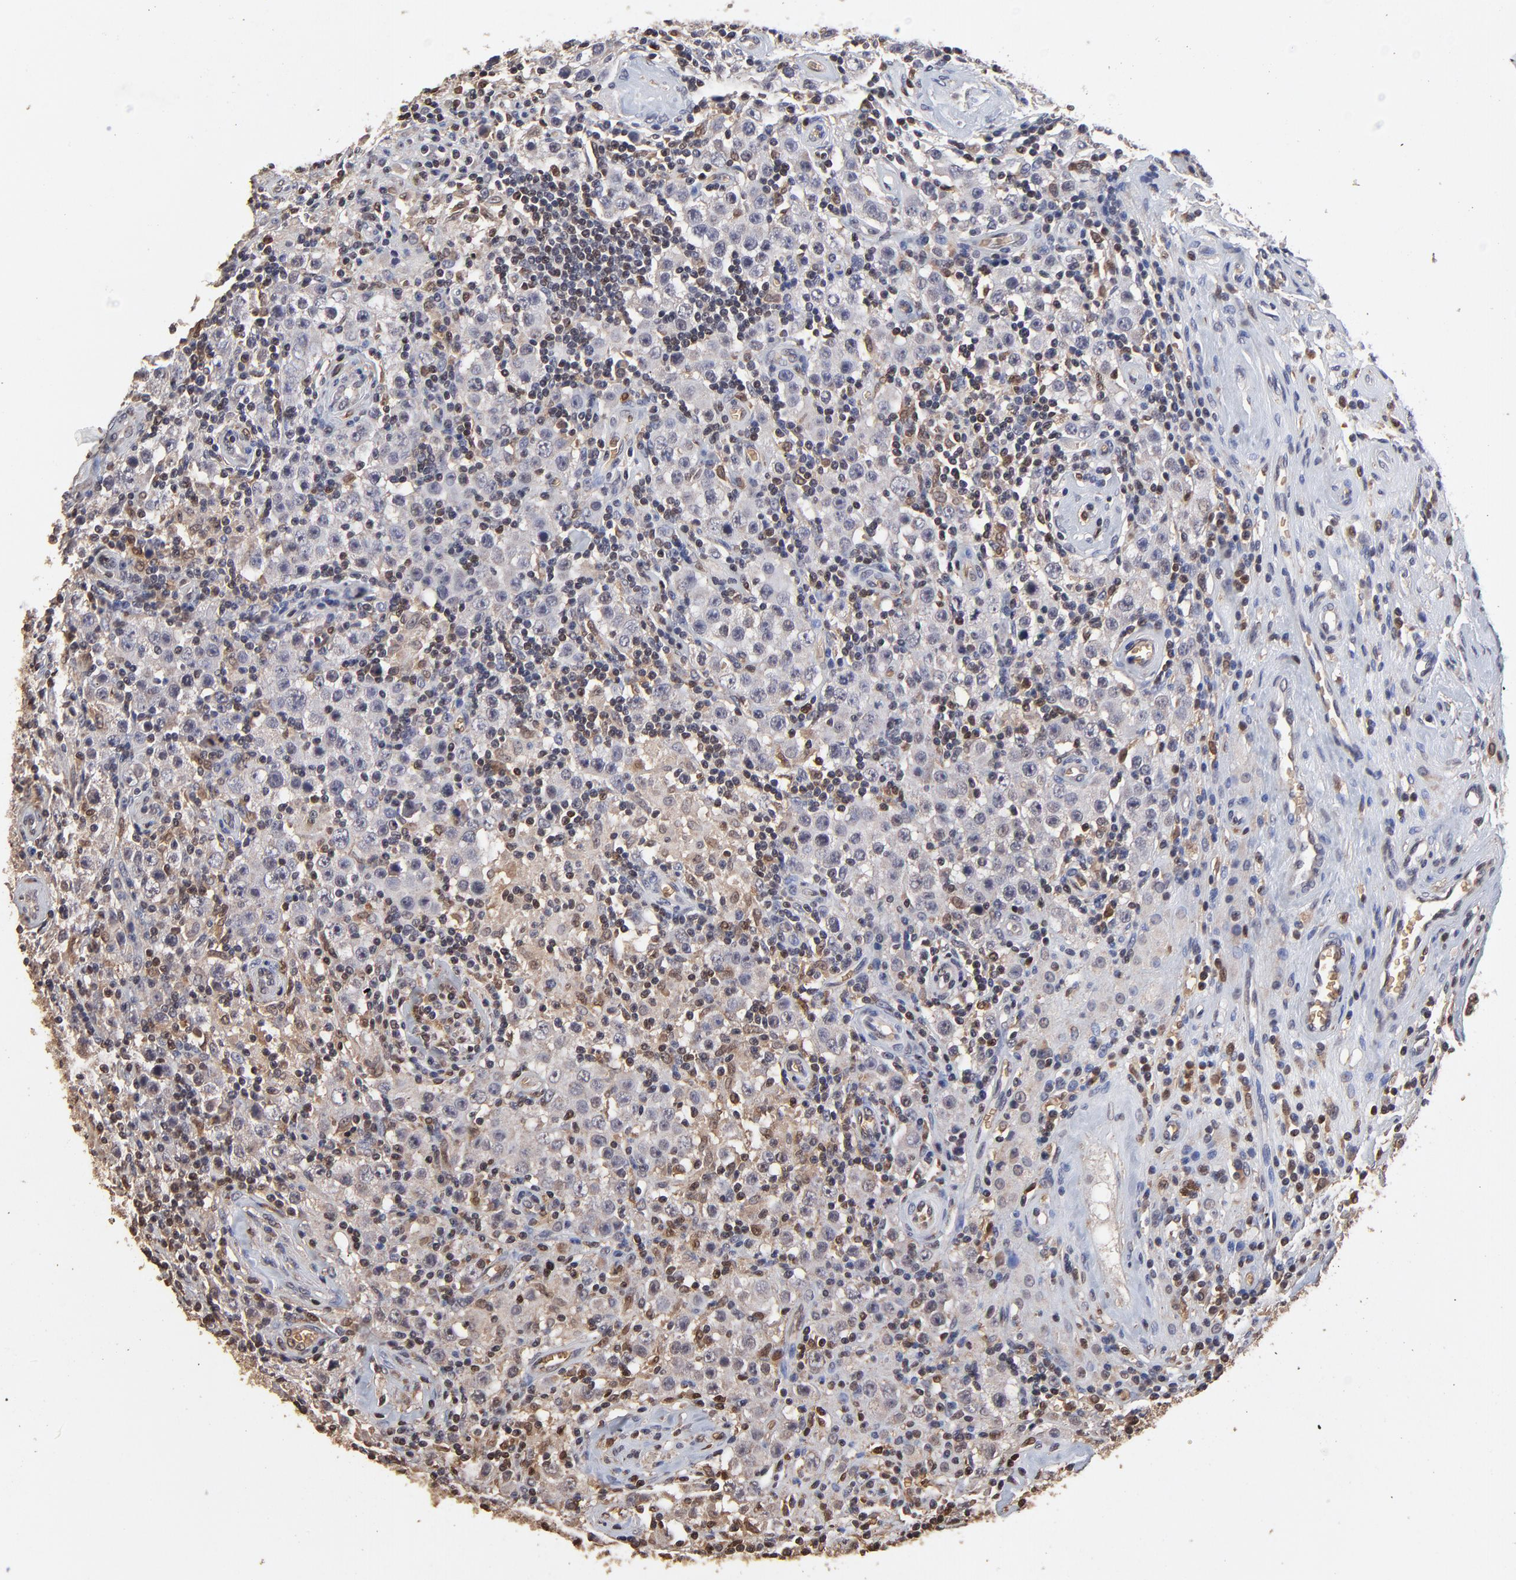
{"staining": {"intensity": "negative", "quantity": "none", "location": "none"}, "tissue": "testis cancer", "cell_type": "Tumor cells", "image_type": "cancer", "snomed": [{"axis": "morphology", "description": "Seminoma, NOS"}, {"axis": "topography", "description": "Testis"}], "caption": "Immunohistochemical staining of human seminoma (testis) displays no significant staining in tumor cells.", "gene": "CASP1", "patient": {"sex": "male", "age": 32}}